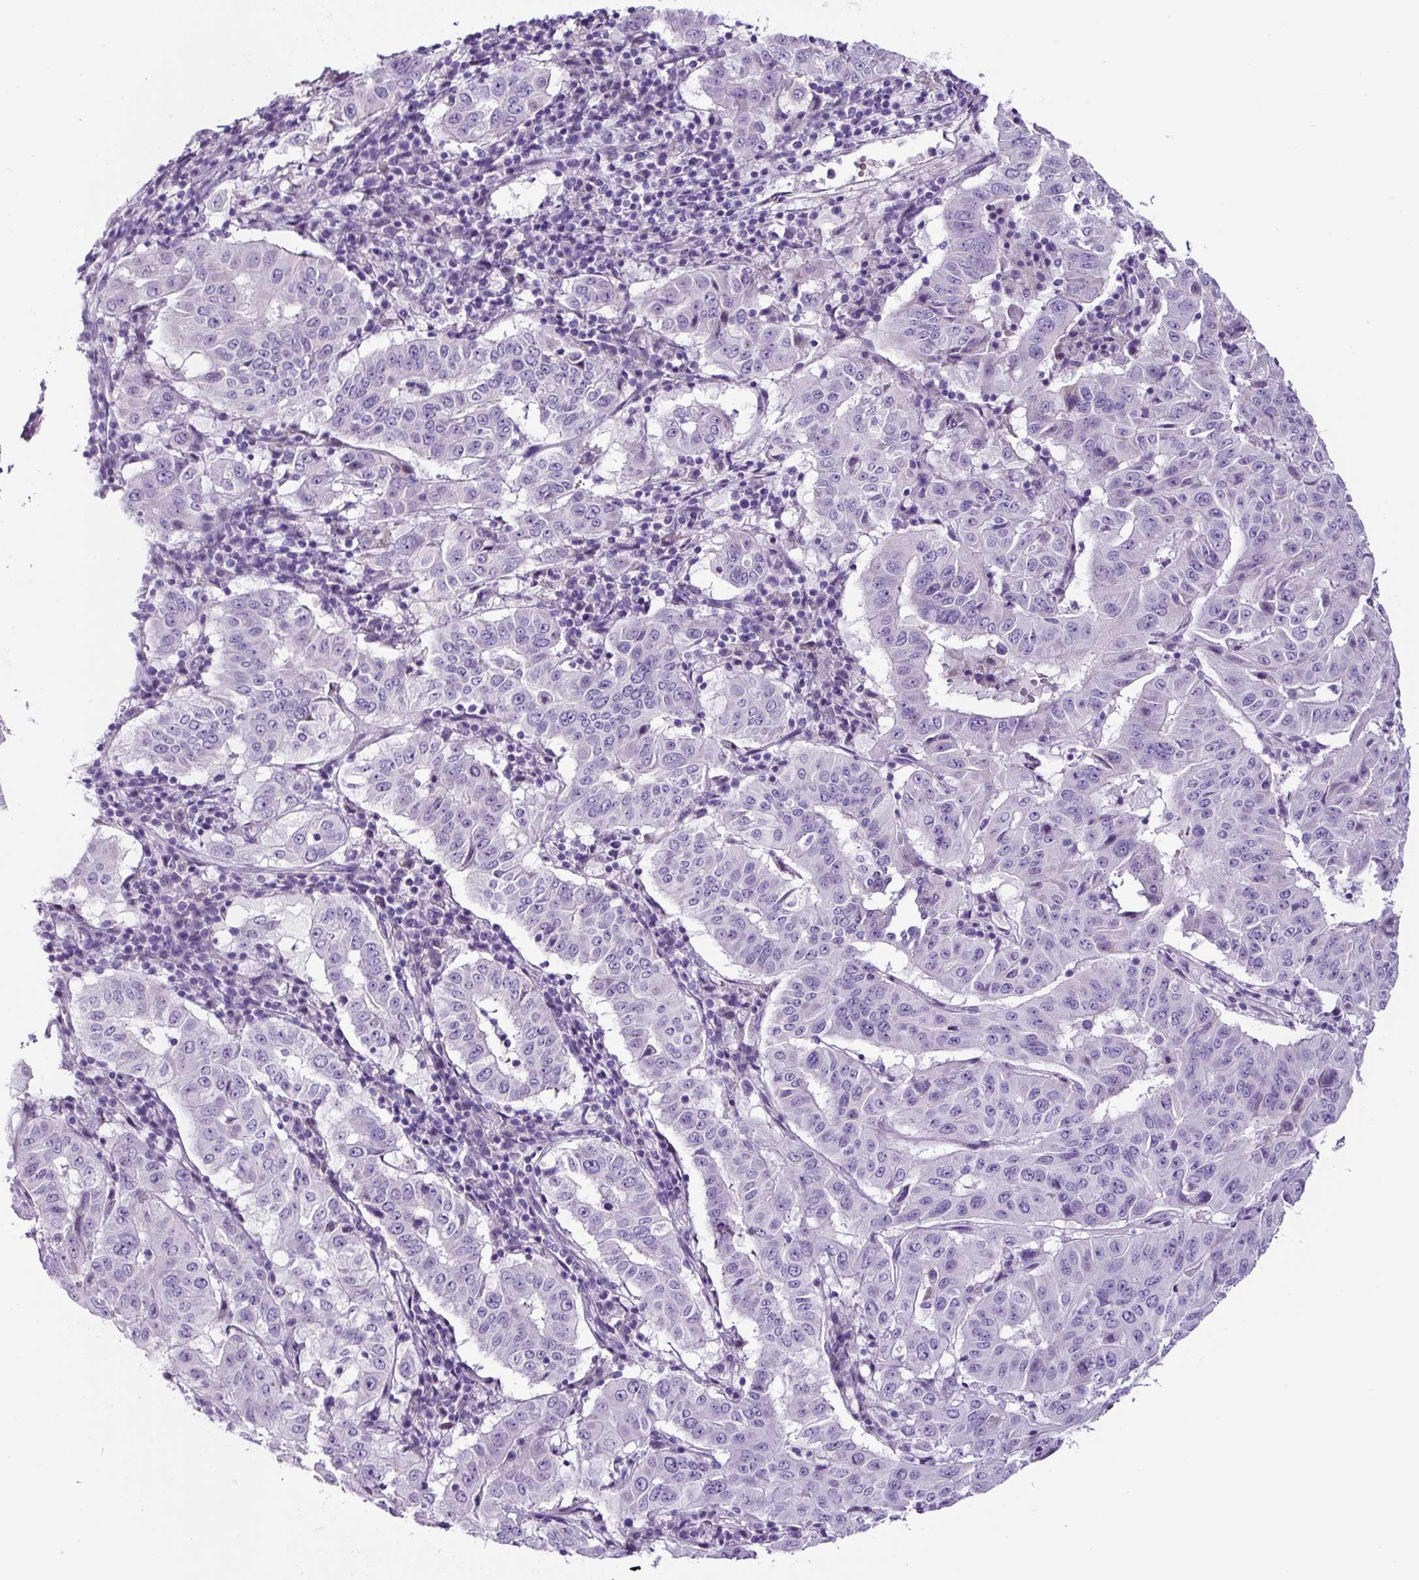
{"staining": {"intensity": "negative", "quantity": "none", "location": "none"}, "tissue": "pancreatic cancer", "cell_type": "Tumor cells", "image_type": "cancer", "snomed": [{"axis": "morphology", "description": "Adenocarcinoma, NOS"}, {"axis": "topography", "description": "Pancreas"}], "caption": "High magnification brightfield microscopy of pancreatic cancer stained with DAB (brown) and counterstained with hematoxylin (blue): tumor cells show no significant expression.", "gene": "SP8", "patient": {"sex": "male", "age": 63}}